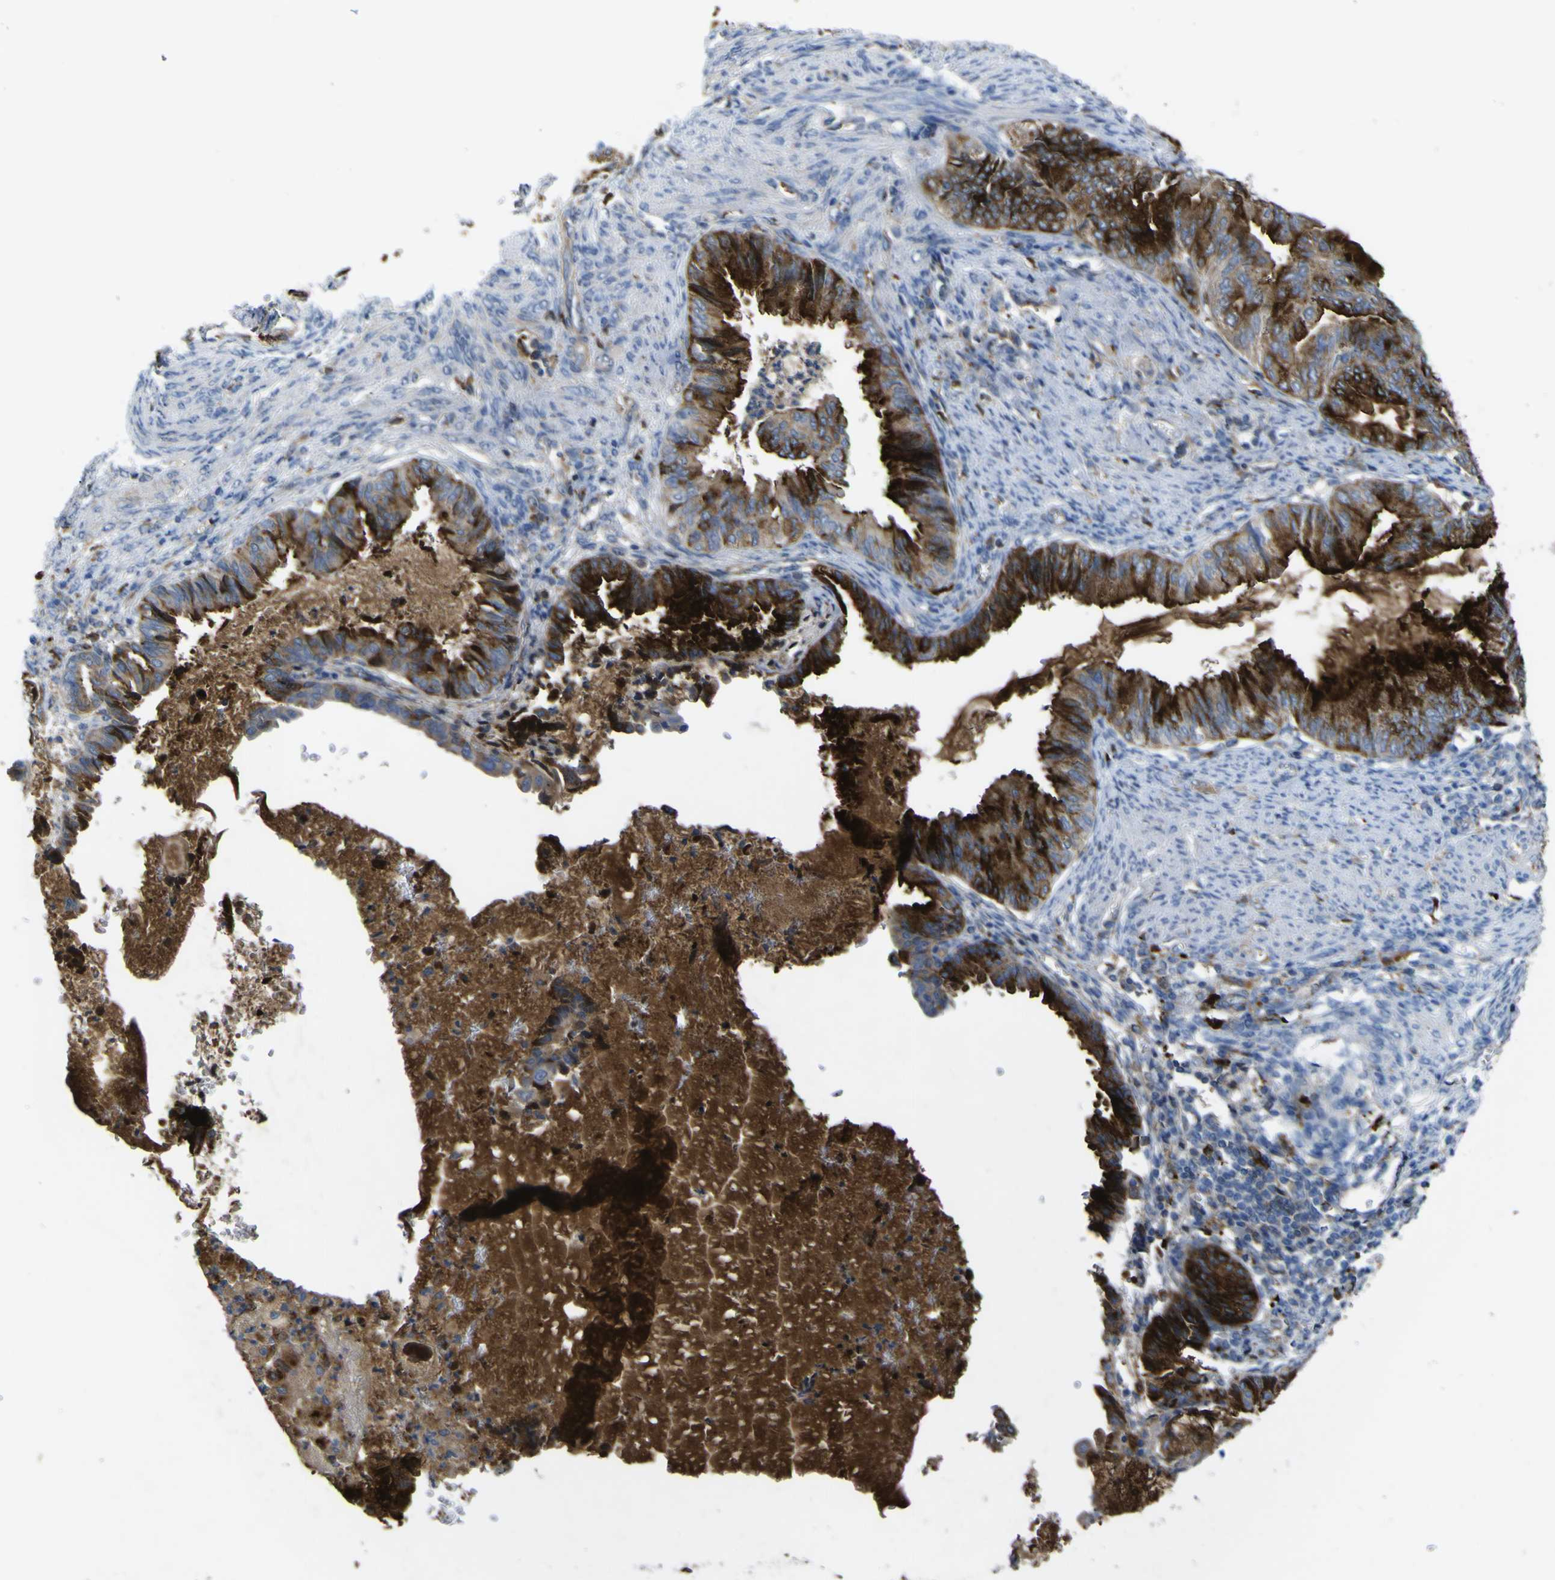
{"staining": {"intensity": "strong", "quantity": ">75%", "location": "cytoplasmic/membranous"}, "tissue": "endometrial cancer", "cell_type": "Tumor cells", "image_type": "cancer", "snomed": [{"axis": "morphology", "description": "Adenocarcinoma, NOS"}, {"axis": "topography", "description": "Endometrium"}], "caption": "About >75% of tumor cells in human endometrial cancer (adenocarcinoma) demonstrate strong cytoplasmic/membranous protein positivity as visualized by brown immunohistochemical staining.", "gene": "CST3", "patient": {"sex": "female", "age": 86}}